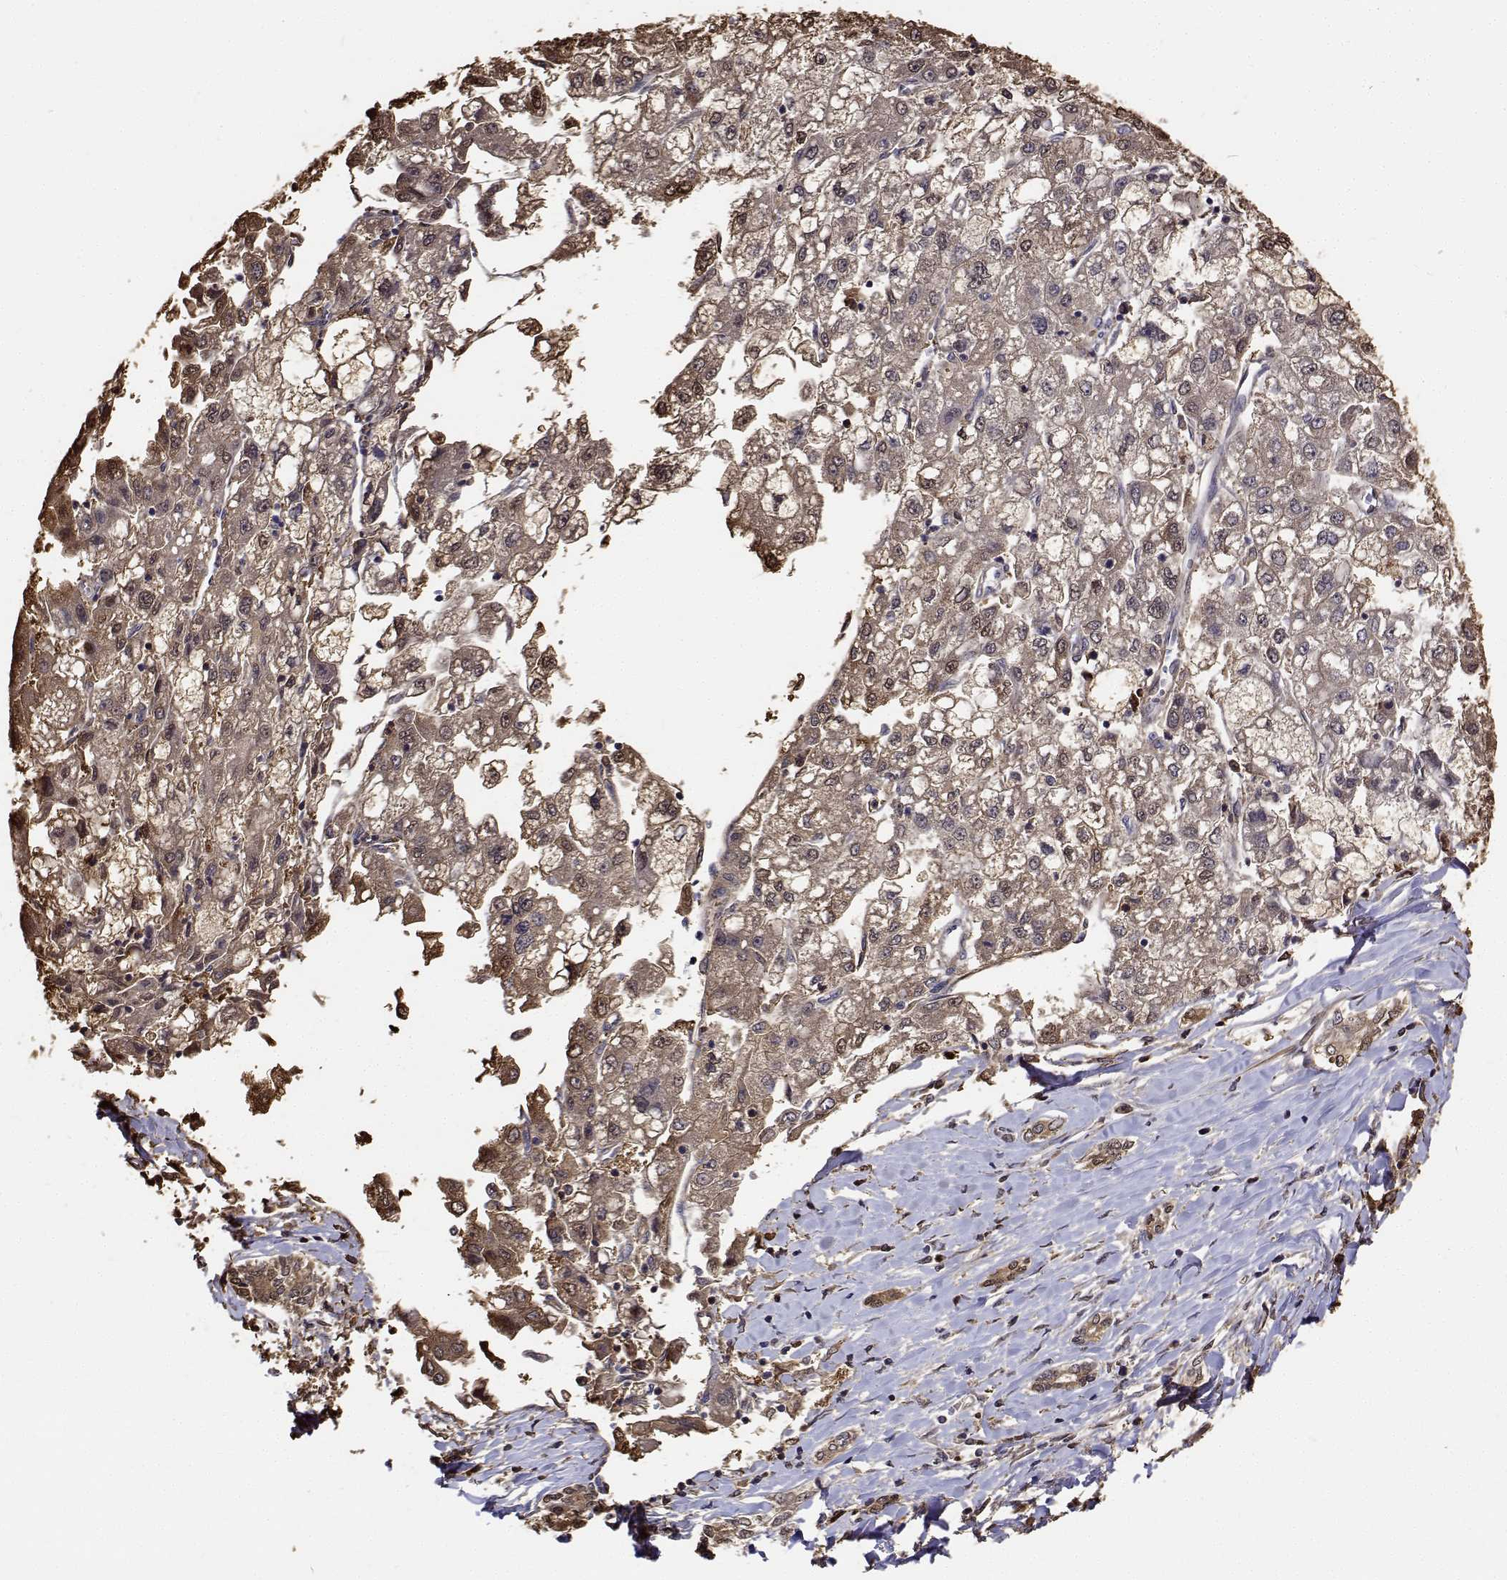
{"staining": {"intensity": "moderate", "quantity": ">75%", "location": "cytoplasmic/membranous,nuclear"}, "tissue": "liver cancer", "cell_type": "Tumor cells", "image_type": "cancer", "snomed": [{"axis": "morphology", "description": "Carcinoma, Hepatocellular, NOS"}, {"axis": "topography", "description": "Liver"}], "caption": "Immunohistochemical staining of liver hepatocellular carcinoma displays moderate cytoplasmic/membranous and nuclear protein positivity in approximately >75% of tumor cells.", "gene": "PCID2", "patient": {"sex": "male", "age": 40}}